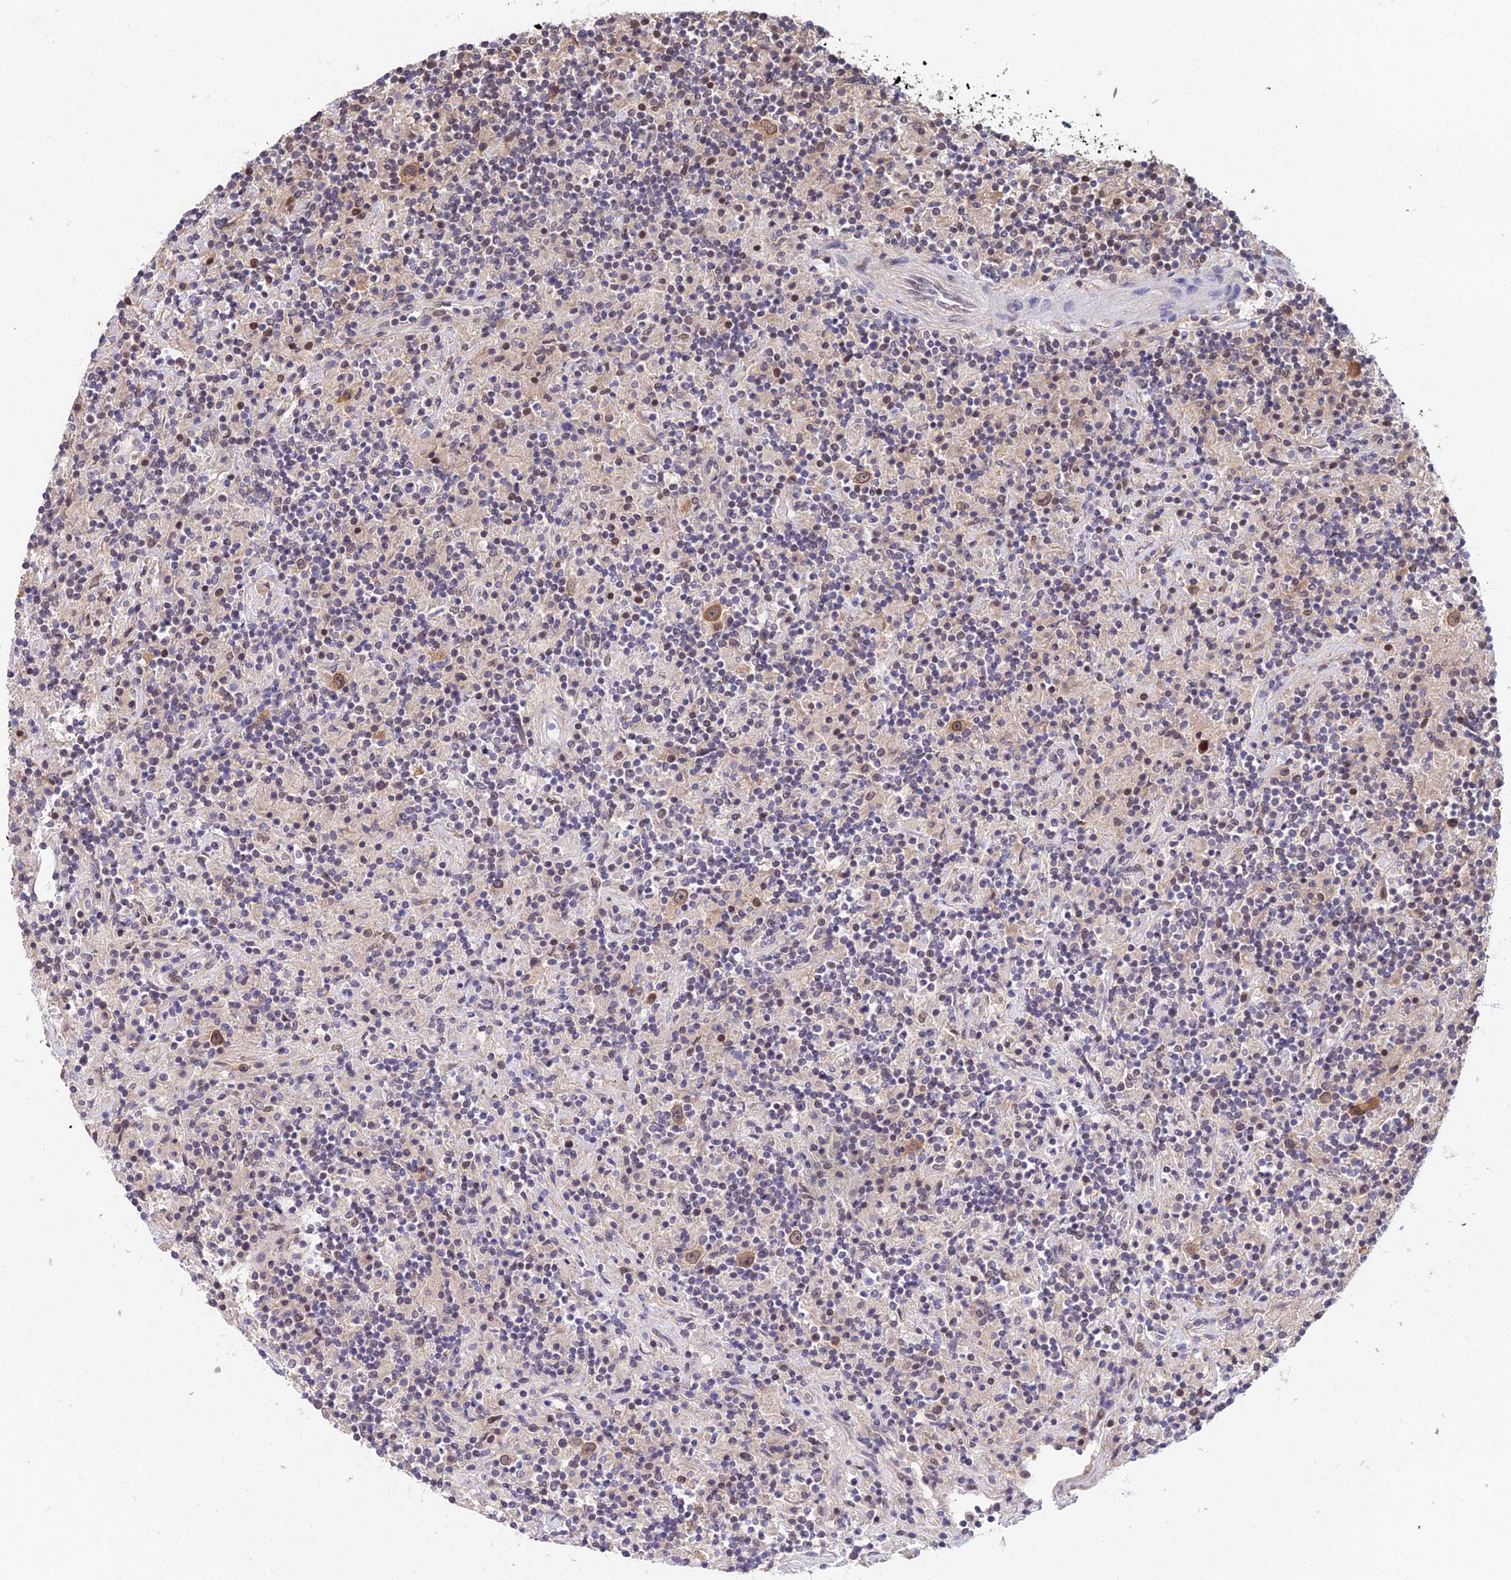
{"staining": {"intensity": "moderate", "quantity": ">75%", "location": "cytoplasmic/membranous,nuclear"}, "tissue": "lymphoma", "cell_type": "Tumor cells", "image_type": "cancer", "snomed": [{"axis": "morphology", "description": "Hodgkin's disease, NOS"}, {"axis": "topography", "description": "Lymph node"}], "caption": "IHC (DAB (3,3'-diaminobenzidine)) staining of human lymphoma reveals moderate cytoplasmic/membranous and nuclear protein expression in about >75% of tumor cells.", "gene": "INPP4A", "patient": {"sex": "male", "age": 70}}